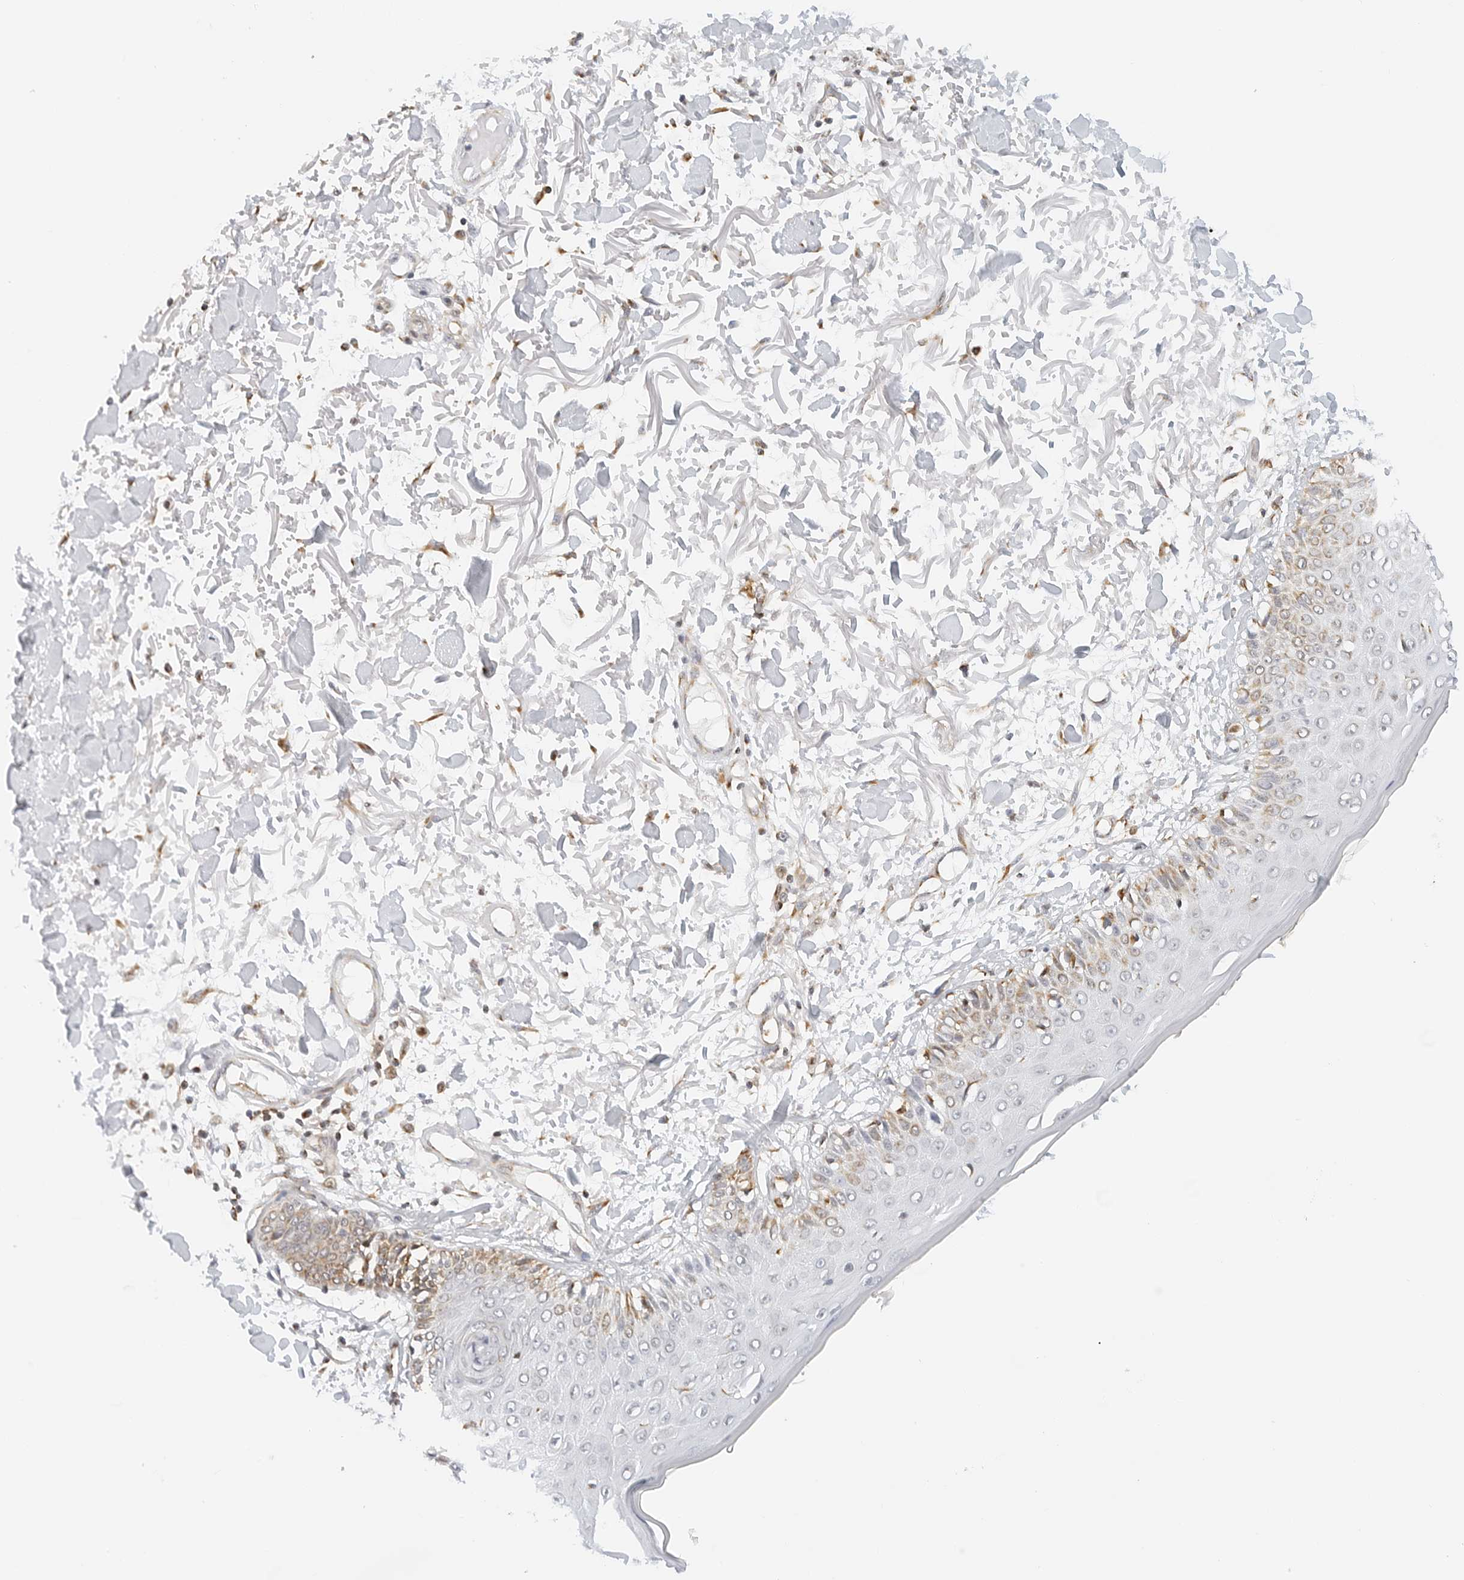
{"staining": {"intensity": "moderate", "quantity": ">75%", "location": "cytoplasmic/membranous"}, "tissue": "skin", "cell_type": "Fibroblasts", "image_type": "normal", "snomed": [{"axis": "morphology", "description": "Normal tissue, NOS"}, {"axis": "morphology", "description": "Squamous cell carcinoma, NOS"}, {"axis": "topography", "description": "Skin"}, {"axis": "topography", "description": "Peripheral nerve tissue"}], "caption": "About >75% of fibroblasts in benign skin reveal moderate cytoplasmic/membranous protein expression as visualized by brown immunohistochemical staining.", "gene": "ATL1", "patient": {"sex": "male", "age": 83}}